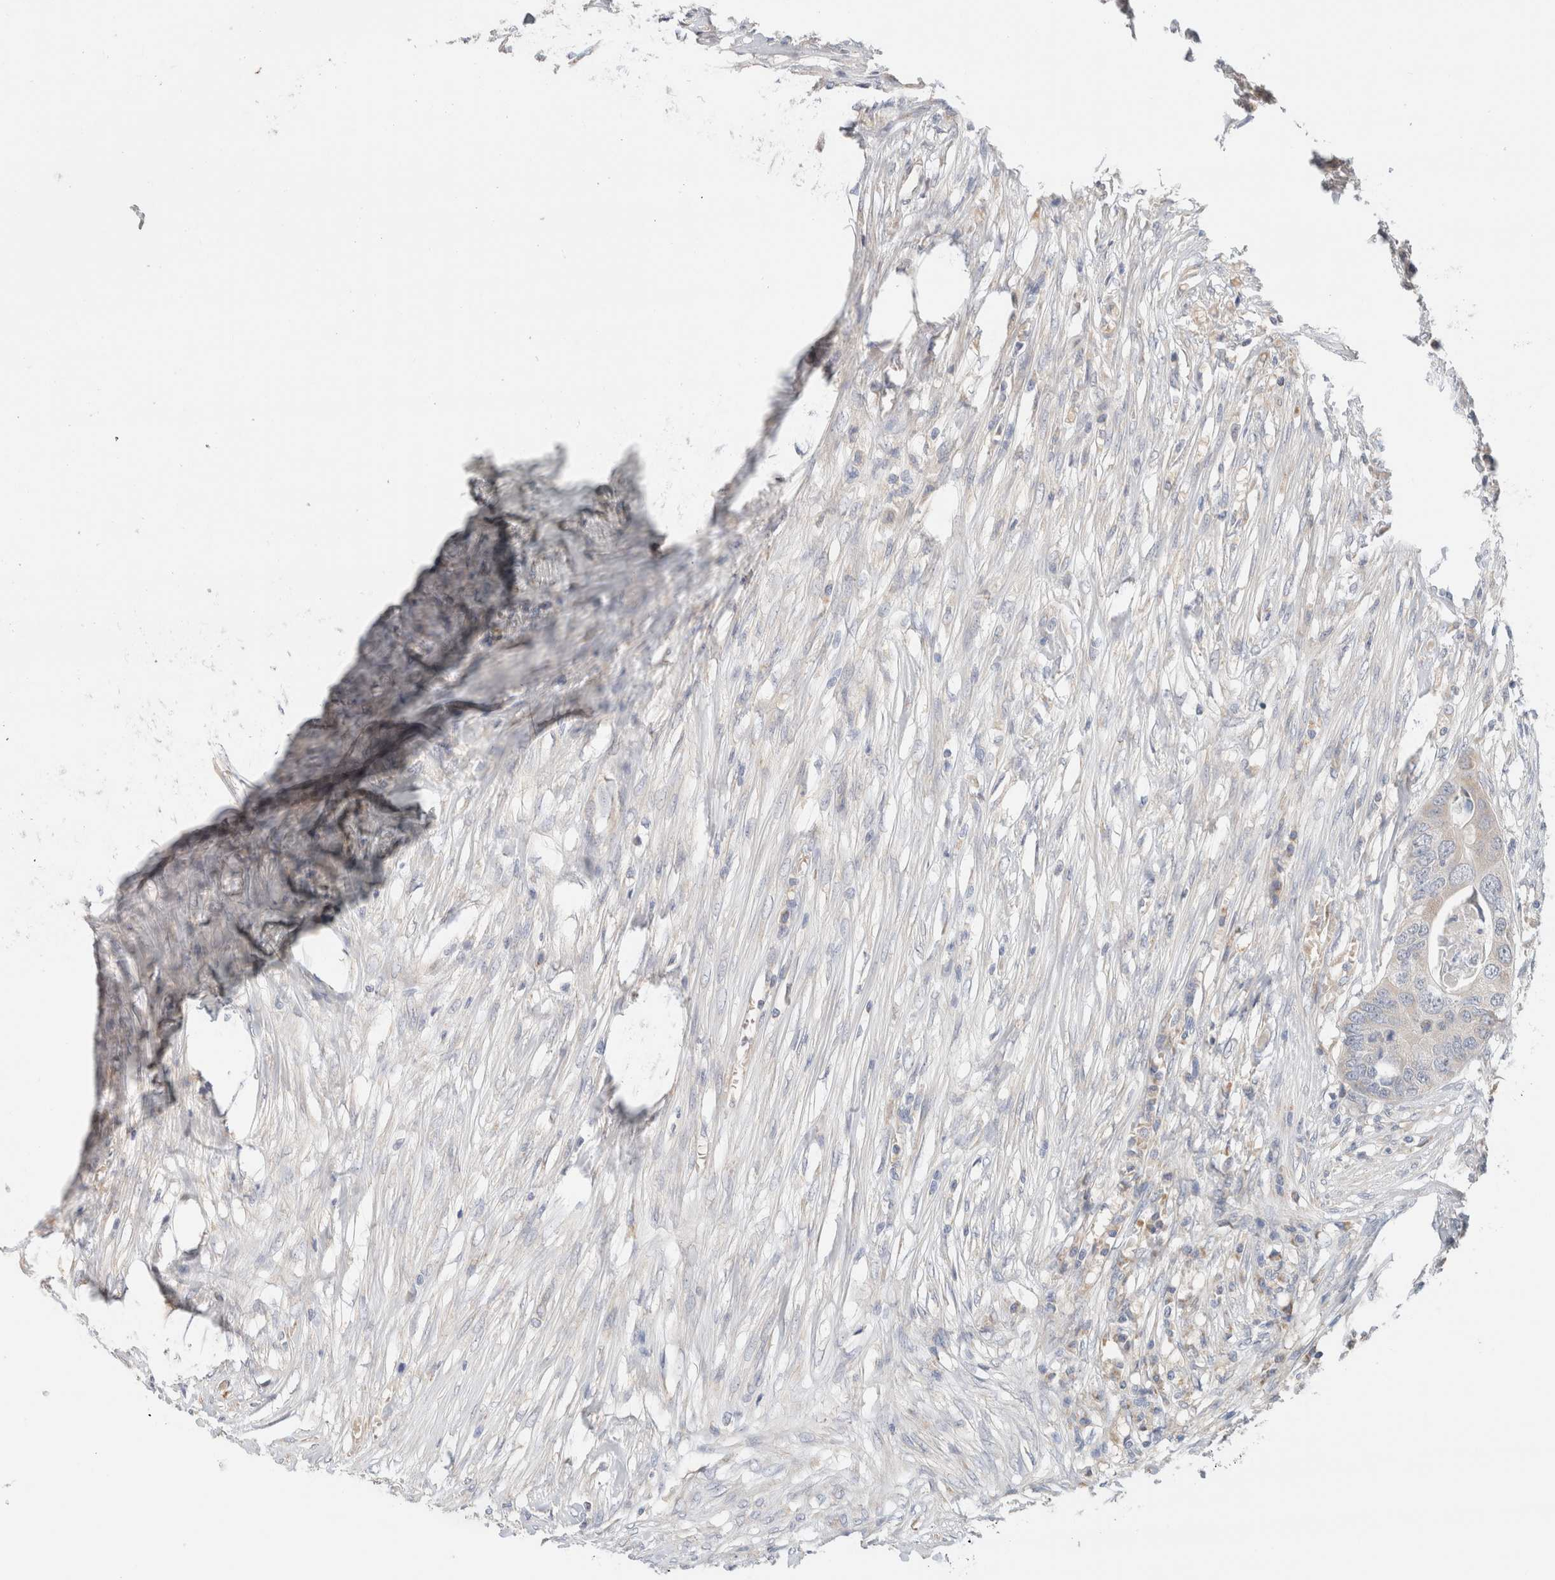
{"staining": {"intensity": "negative", "quantity": "none", "location": "none"}, "tissue": "colorectal cancer", "cell_type": "Tumor cells", "image_type": "cancer", "snomed": [{"axis": "morphology", "description": "Adenocarcinoma, NOS"}, {"axis": "topography", "description": "Colon"}], "caption": "Micrograph shows no significant protein staining in tumor cells of adenocarcinoma (colorectal).", "gene": "CA13", "patient": {"sex": "male", "age": 71}}